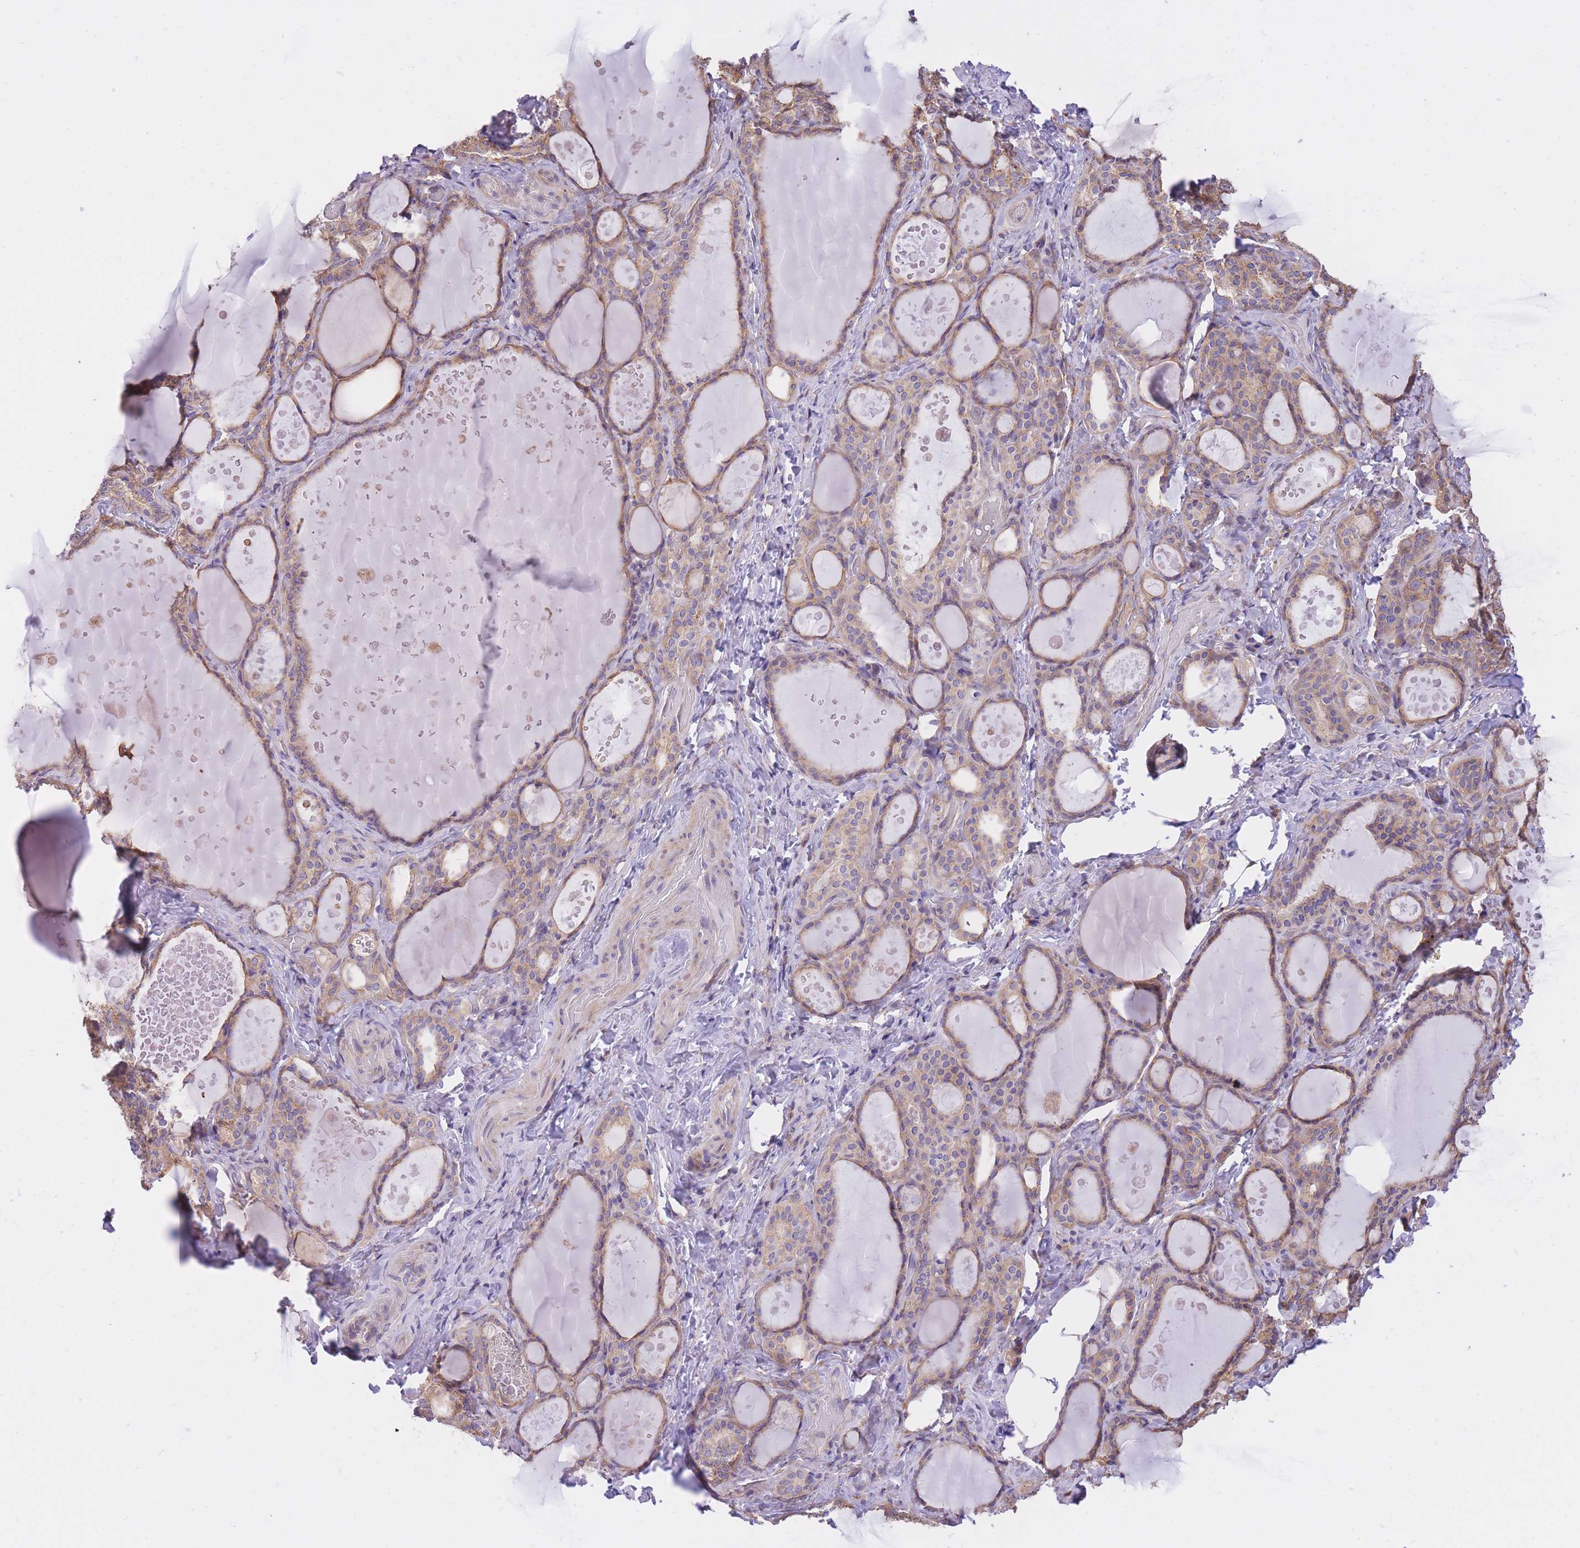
{"staining": {"intensity": "moderate", "quantity": ">75%", "location": "cytoplasmic/membranous"}, "tissue": "thyroid gland", "cell_type": "Glandular cells", "image_type": "normal", "snomed": [{"axis": "morphology", "description": "Normal tissue, NOS"}, {"axis": "topography", "description": "Thyroid gland"}], "caption": "An image of thyroid gland stained for a protein displays moderate cytoplasmic/membranous brown staining in glandular cells.", "gene": "GBP7", "patient": {"sex": "female", "age": 46}}